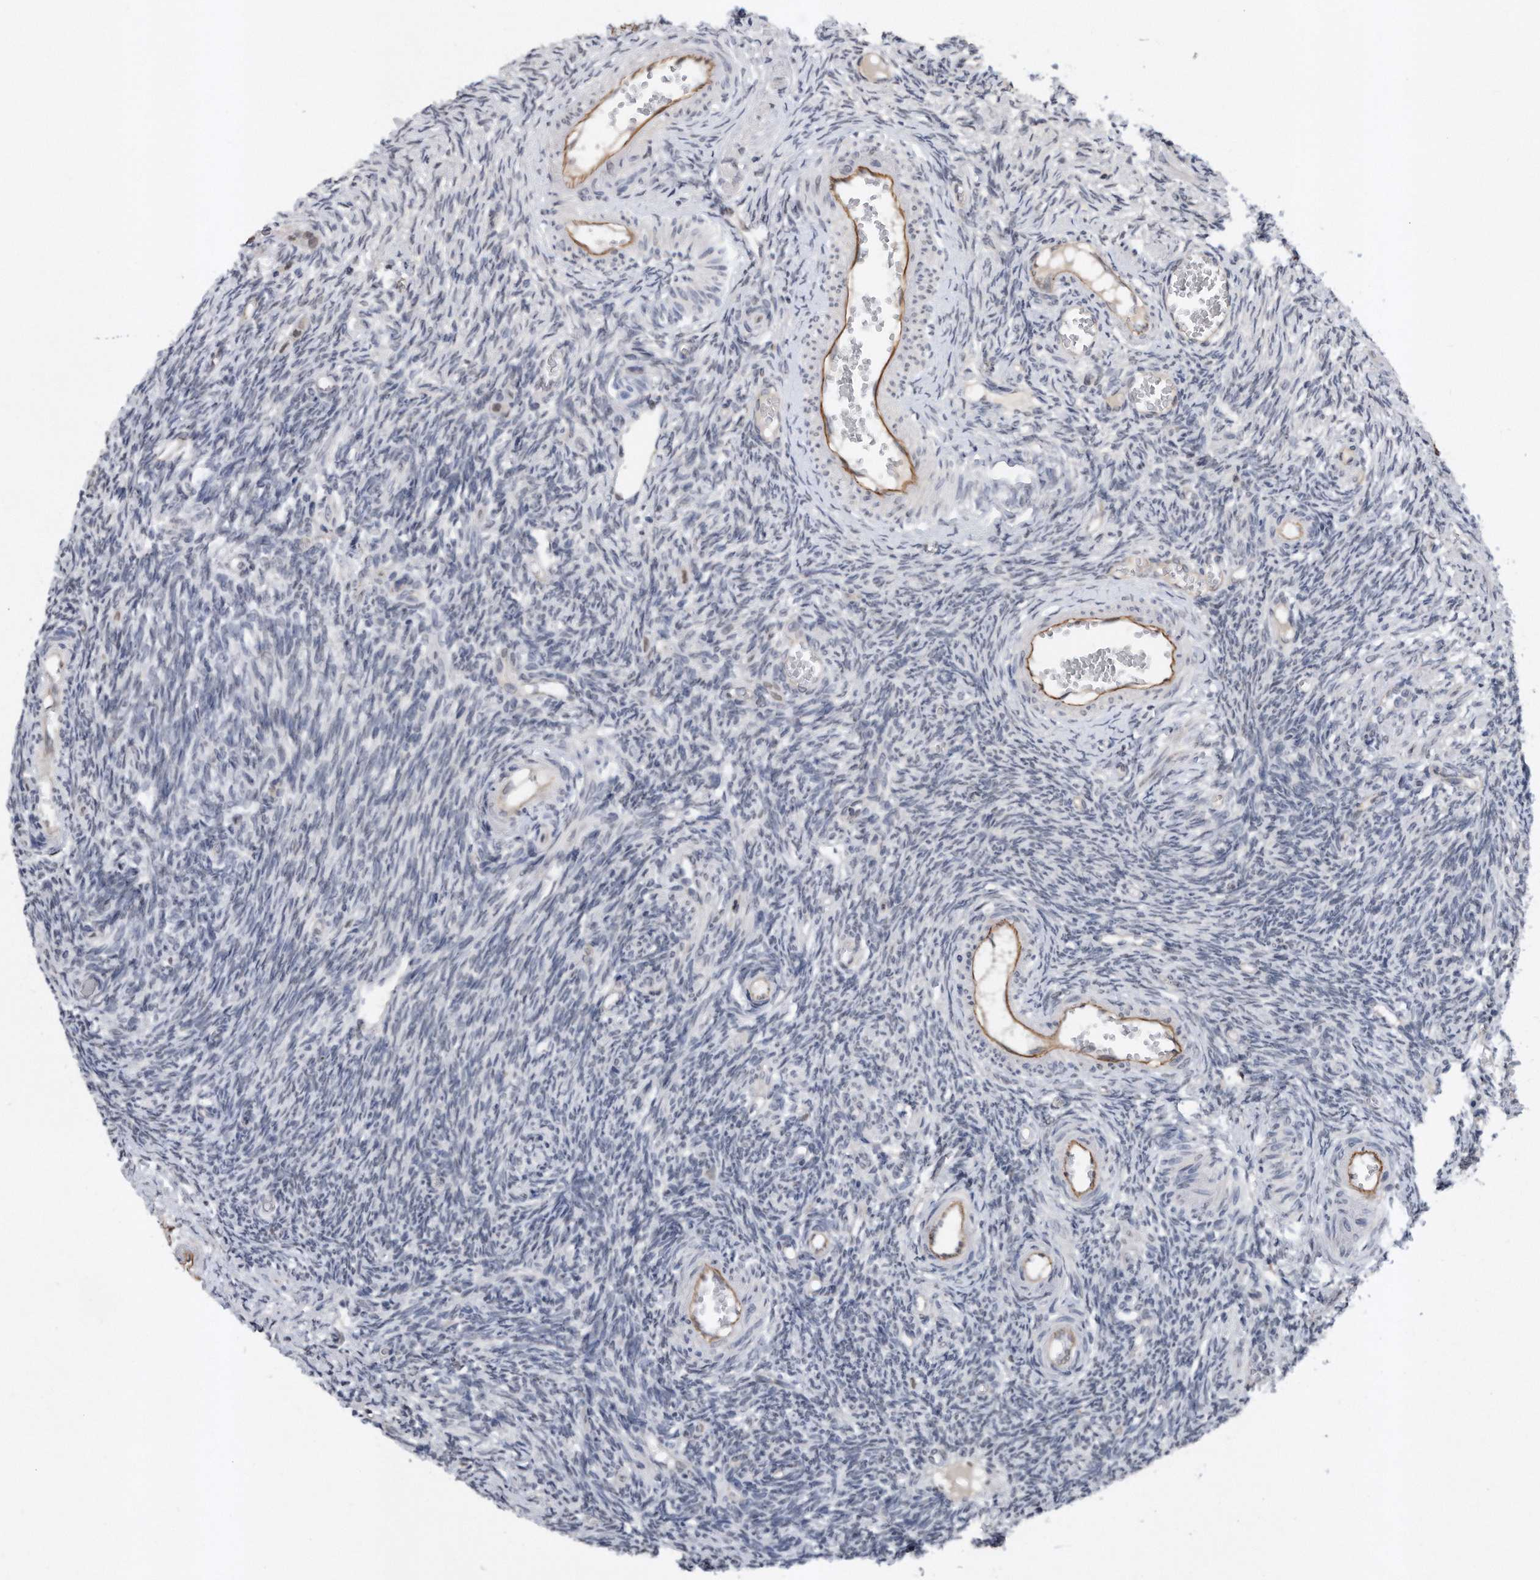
{"staining": {"intensity": "negative", "quantity": "none", "location": "none"}, "tissue": "ovary", "cell_type": "Ovarian stroma cells", "image_type": "normal", "snomed": [{"axis": "morphology", "description": "Normal tissue, NOS"}, {"axis": "topography", "description": "Ovary"}], "caption": "Immunohistochemistry (IHC) histopathology image of normal ovary stained for a protein (brown), which shows no positivity in ovarian stroma cells. (DAB immunohistochemistry (IHC), high magnification).", "gene": "TP53INP1", "patient": {"sex": "female", "age": 27}}